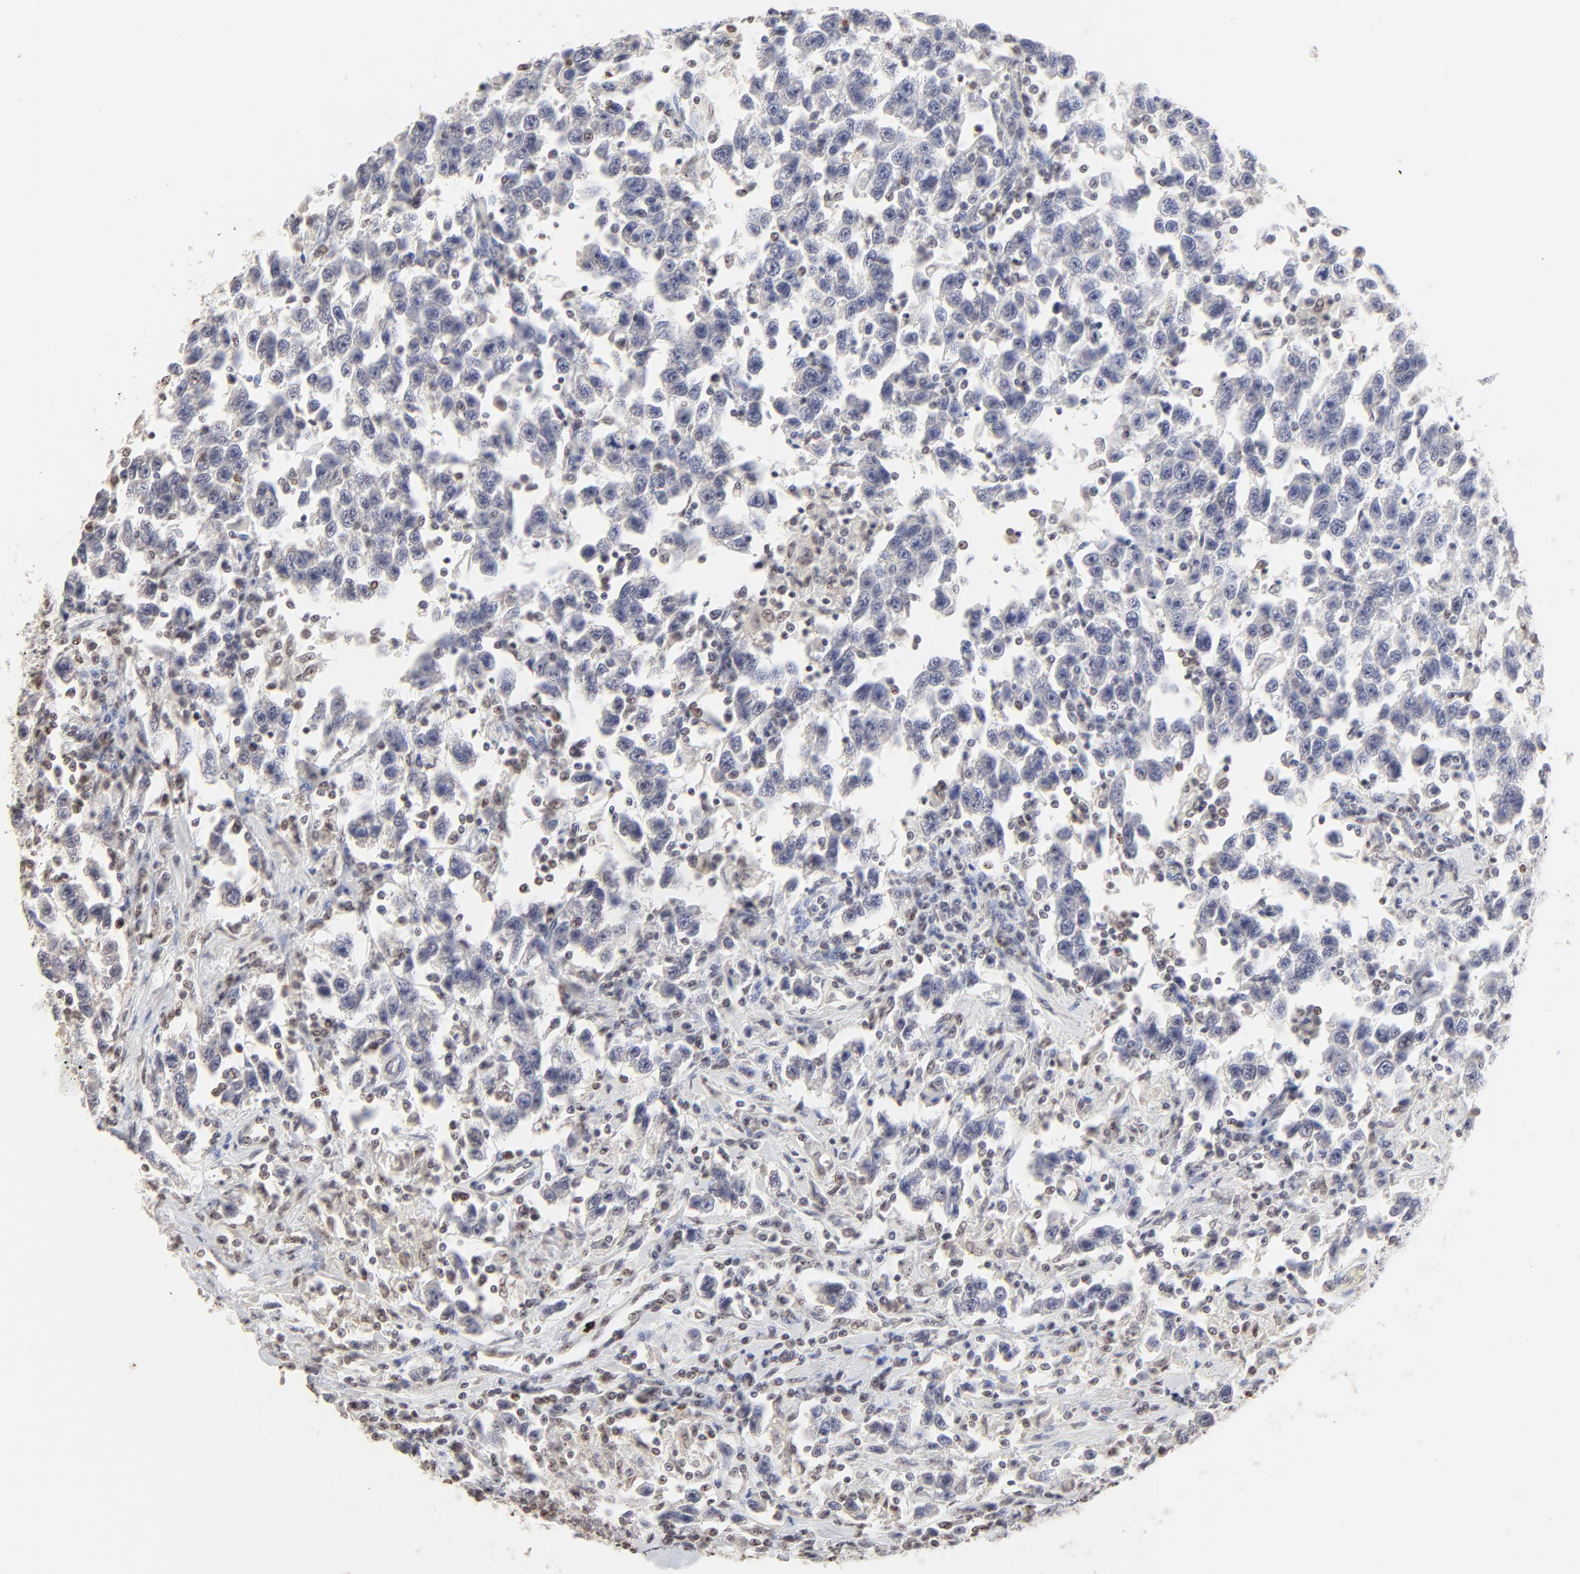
{"staining": {"intensity": "negative", "quantity": "none", "location": "none"}, "tissue": "testis cancer", "cell_type": "Tumor cells", "image_type": "cancer", "snomed": [{"axis": "morphology", "description": "Seminoma, NOS"}, {"axis": "topography", "description": "Testis"}], "caption": "Tumor cells show no significant protein expression in seminoma (testis).", "gene": "NFIL3", "patient": {"sex": "male", "age": 41}}